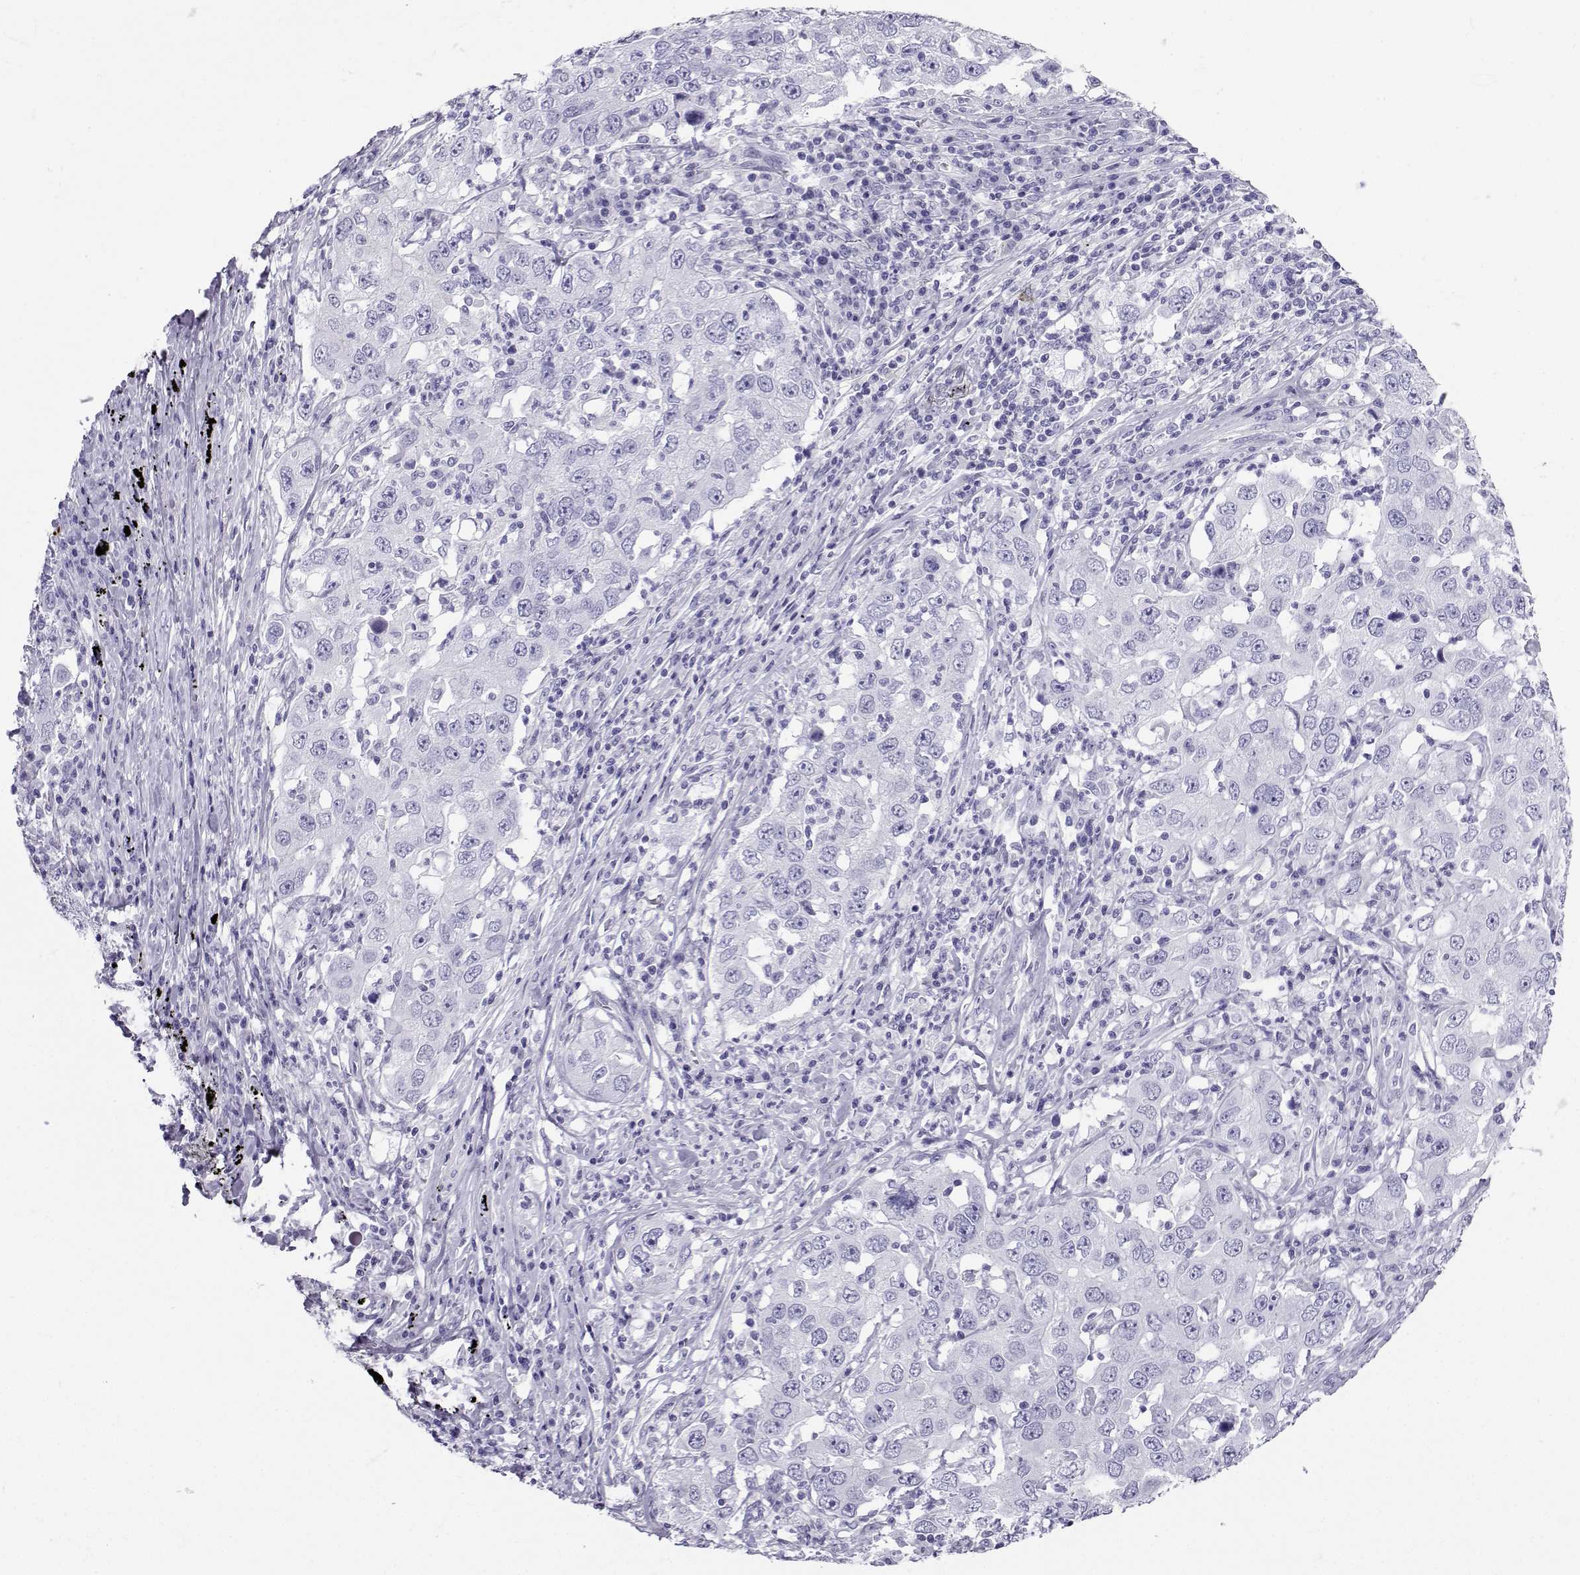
{"staining": {"intensity": "negative", "quantity": "none", "location": "none"}, "tissue": "lung cancer", "cell_type": "Tumor cells", "image_type": "cancer", "snomed": [{"axis": "morphology", "description": "Adenocarcinoma, NOS"}, {"axis": "topography", "description": "Lung"}], "caption": "A high-resolution photomicrograph shows immunohistochemistry staining of lung cancer, which demonstrates no significant expression in tumor cells. (Brightfield microscopy of DAB IHC at high magnification).", "gene": "CD109", "patient": {"sex": "male", "age": 73}}